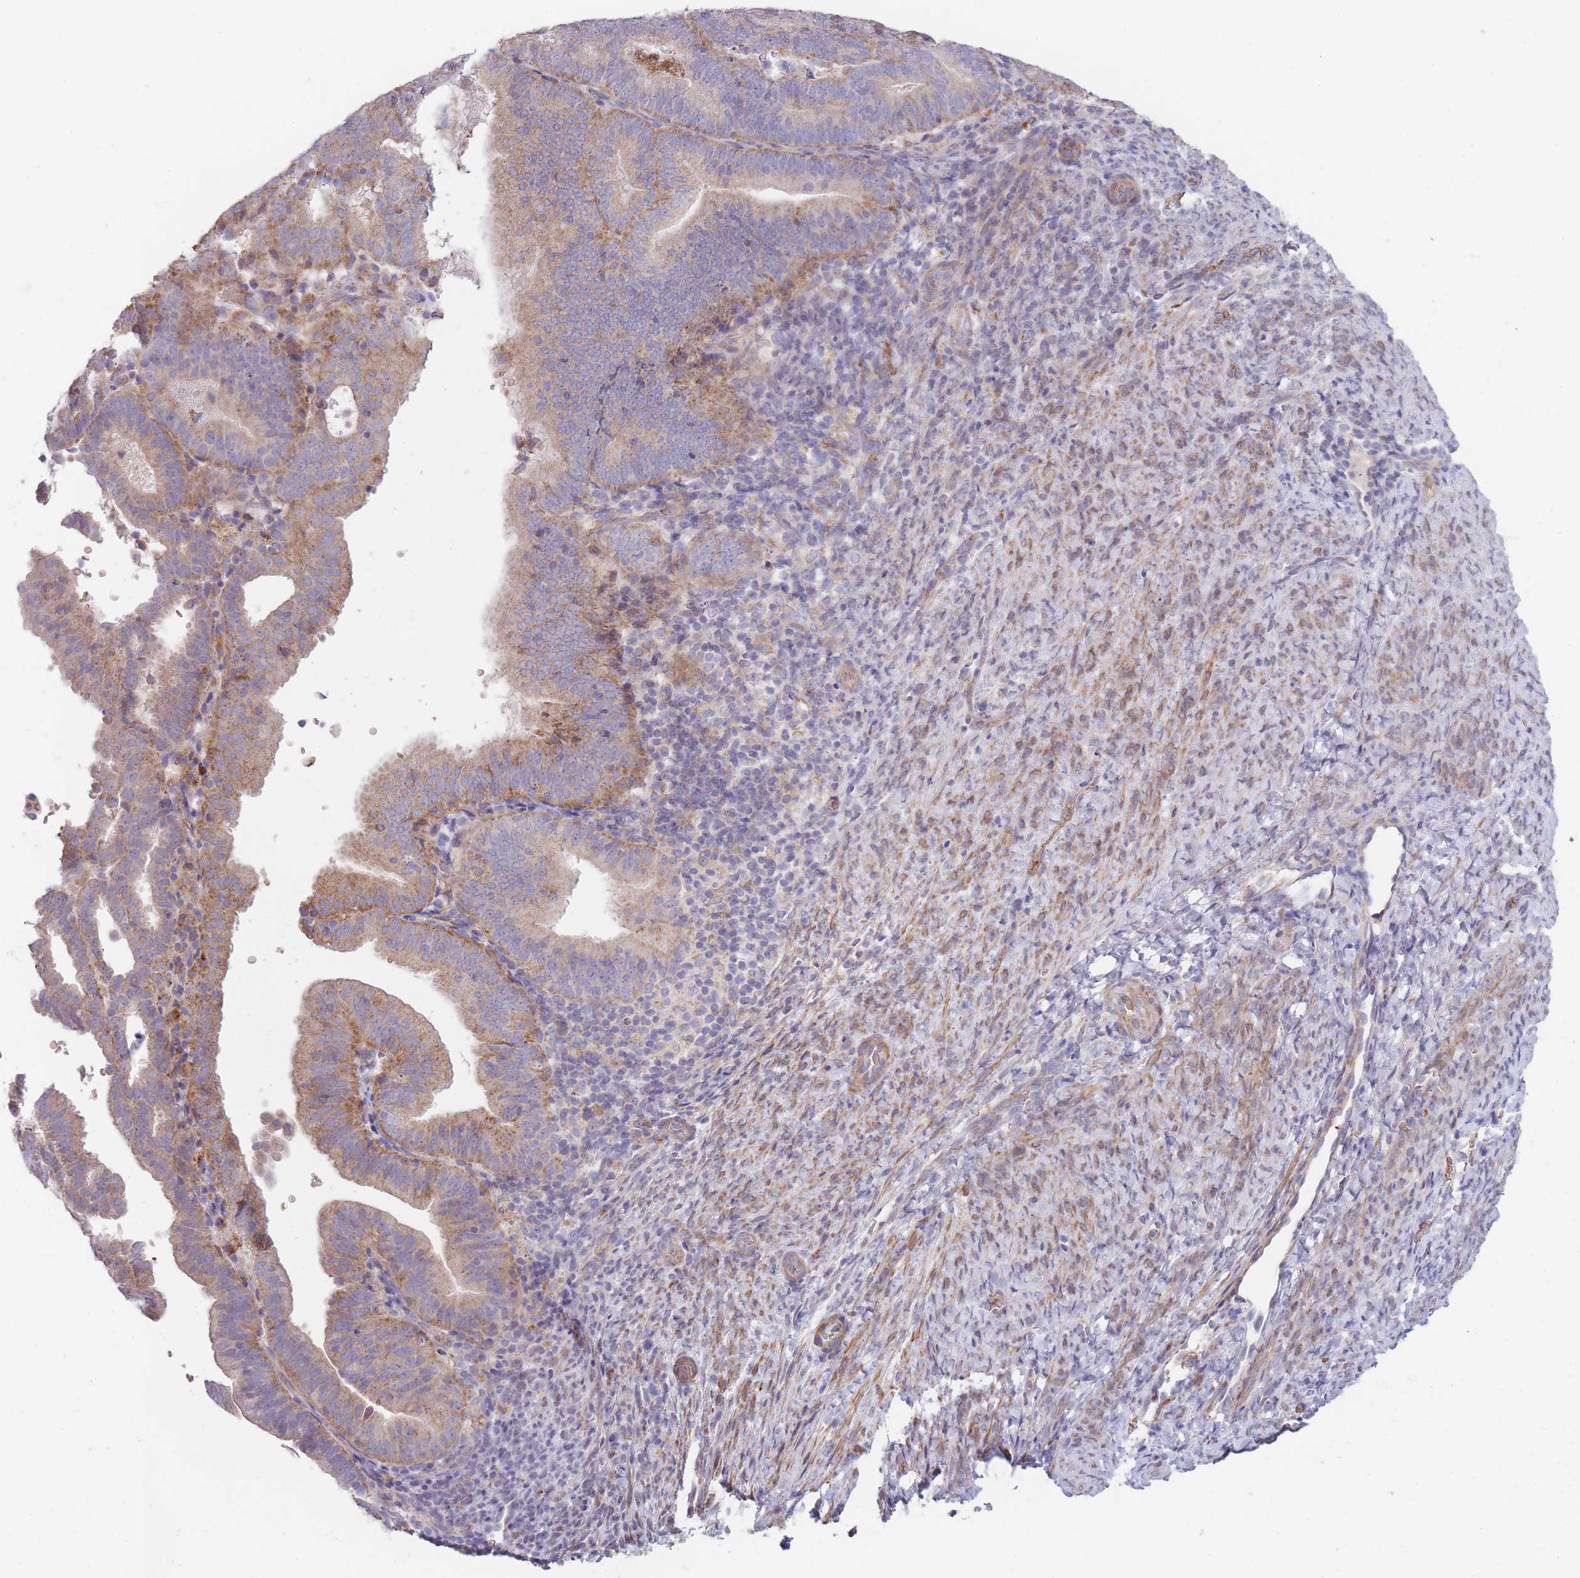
{"staining": {"intensity": "weak", "quantity": "25%-75%", "location": "cytoplasmic/membranous"}, "tissue": "endometrial cancer", "cell_type": "Tumor cells", "image_type": "cancer", "snomed": [{"axis": "morphology", "description": "Adenocarcinoma, NOS"}, {"axis": "topography", "description": "Endometrium"}], "caption": "Immunohistochemistry staining of endometrial adenocarcinoma, which shows low levels of weak cytoplasmic/membranous expression in approximately 25%-75% of tumor cells indicating weak cytoplasmic/membranous protein expression. The staining was performed using DAB (brown) for protein detection and nuclei were counterstained in hematoxylin (blue).", "gene": "SMPD4", "patient": {"sex": "female", "age": 70}}